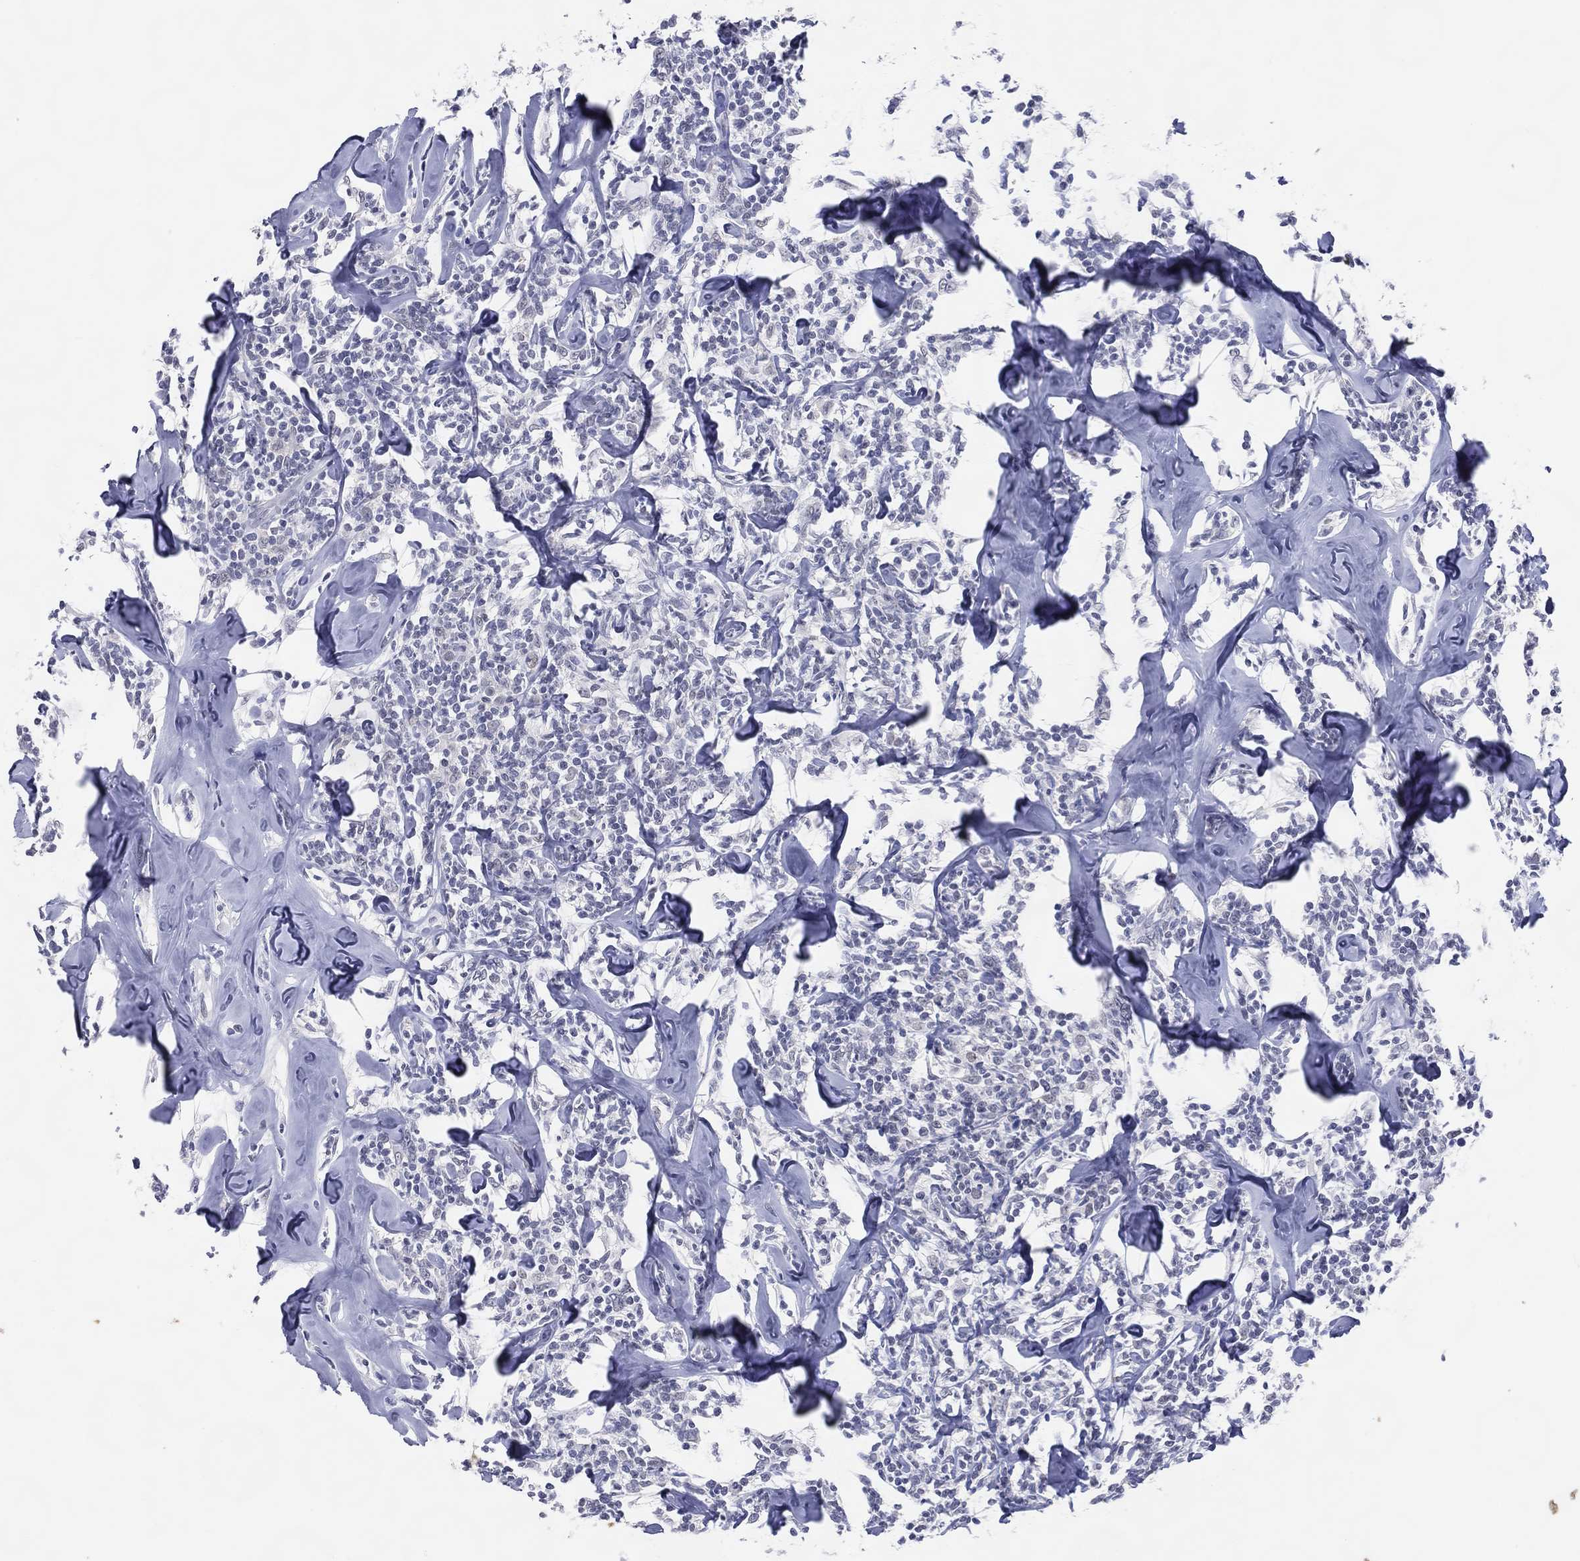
{"staining": {"intensity": "negative", "quantity": "none", "location": "none"}, "tissue": "lymphoma", "cell_type": "Tumor cells", "image_type": "cancer", "snomed": [{"axis": "morphology", "description": "Malignant lymphoma, non-Hodgkin's type, Low grade"}, {"axis": "topography", "description": "Lymph node"}], "caption": "Immunohistochemical staining of lymphoma displays no significant expression in tumor cells.", "gene": "CFAP58", "patient": {"sex": "female", "age": 56}}